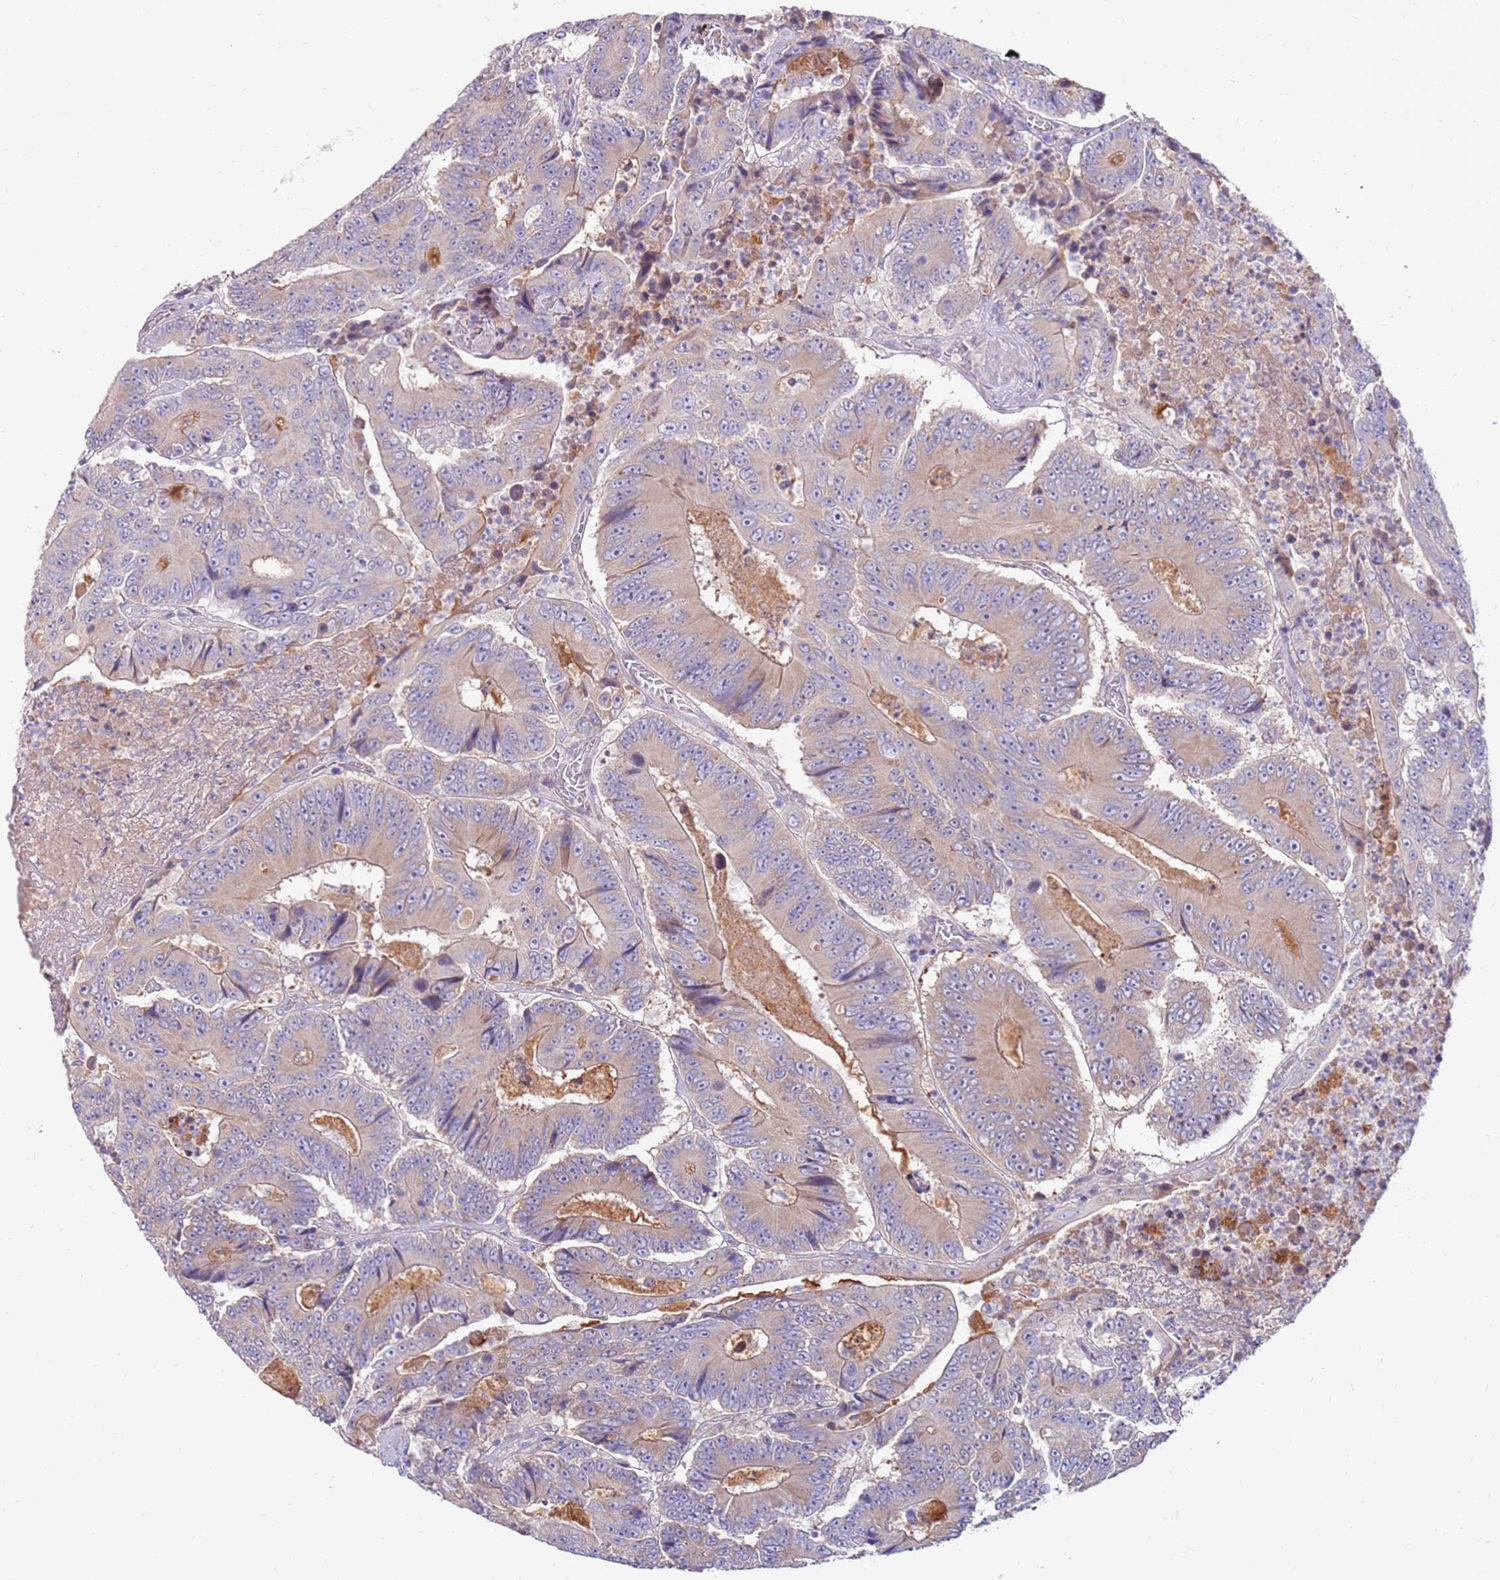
{"staining": {"intensity": "weak", "quantity": "<25%", "location": "cytoplasmic/membranous"}, "tissue": "colorectal cancer", "cell_type": "Tumor cells", "image_type": "cancer", "snomed": [{"axis": "morphology", "description": "Adenocarcinoma, NOS"}, {"axis": "topography", "description": "Colon"}], "caption": "The photomicrograph exhibits no significant expression in tumor cells of colorectal cancer.", "gene": "SLC44A4", "patient": {"sex": "male", "age": 83}}